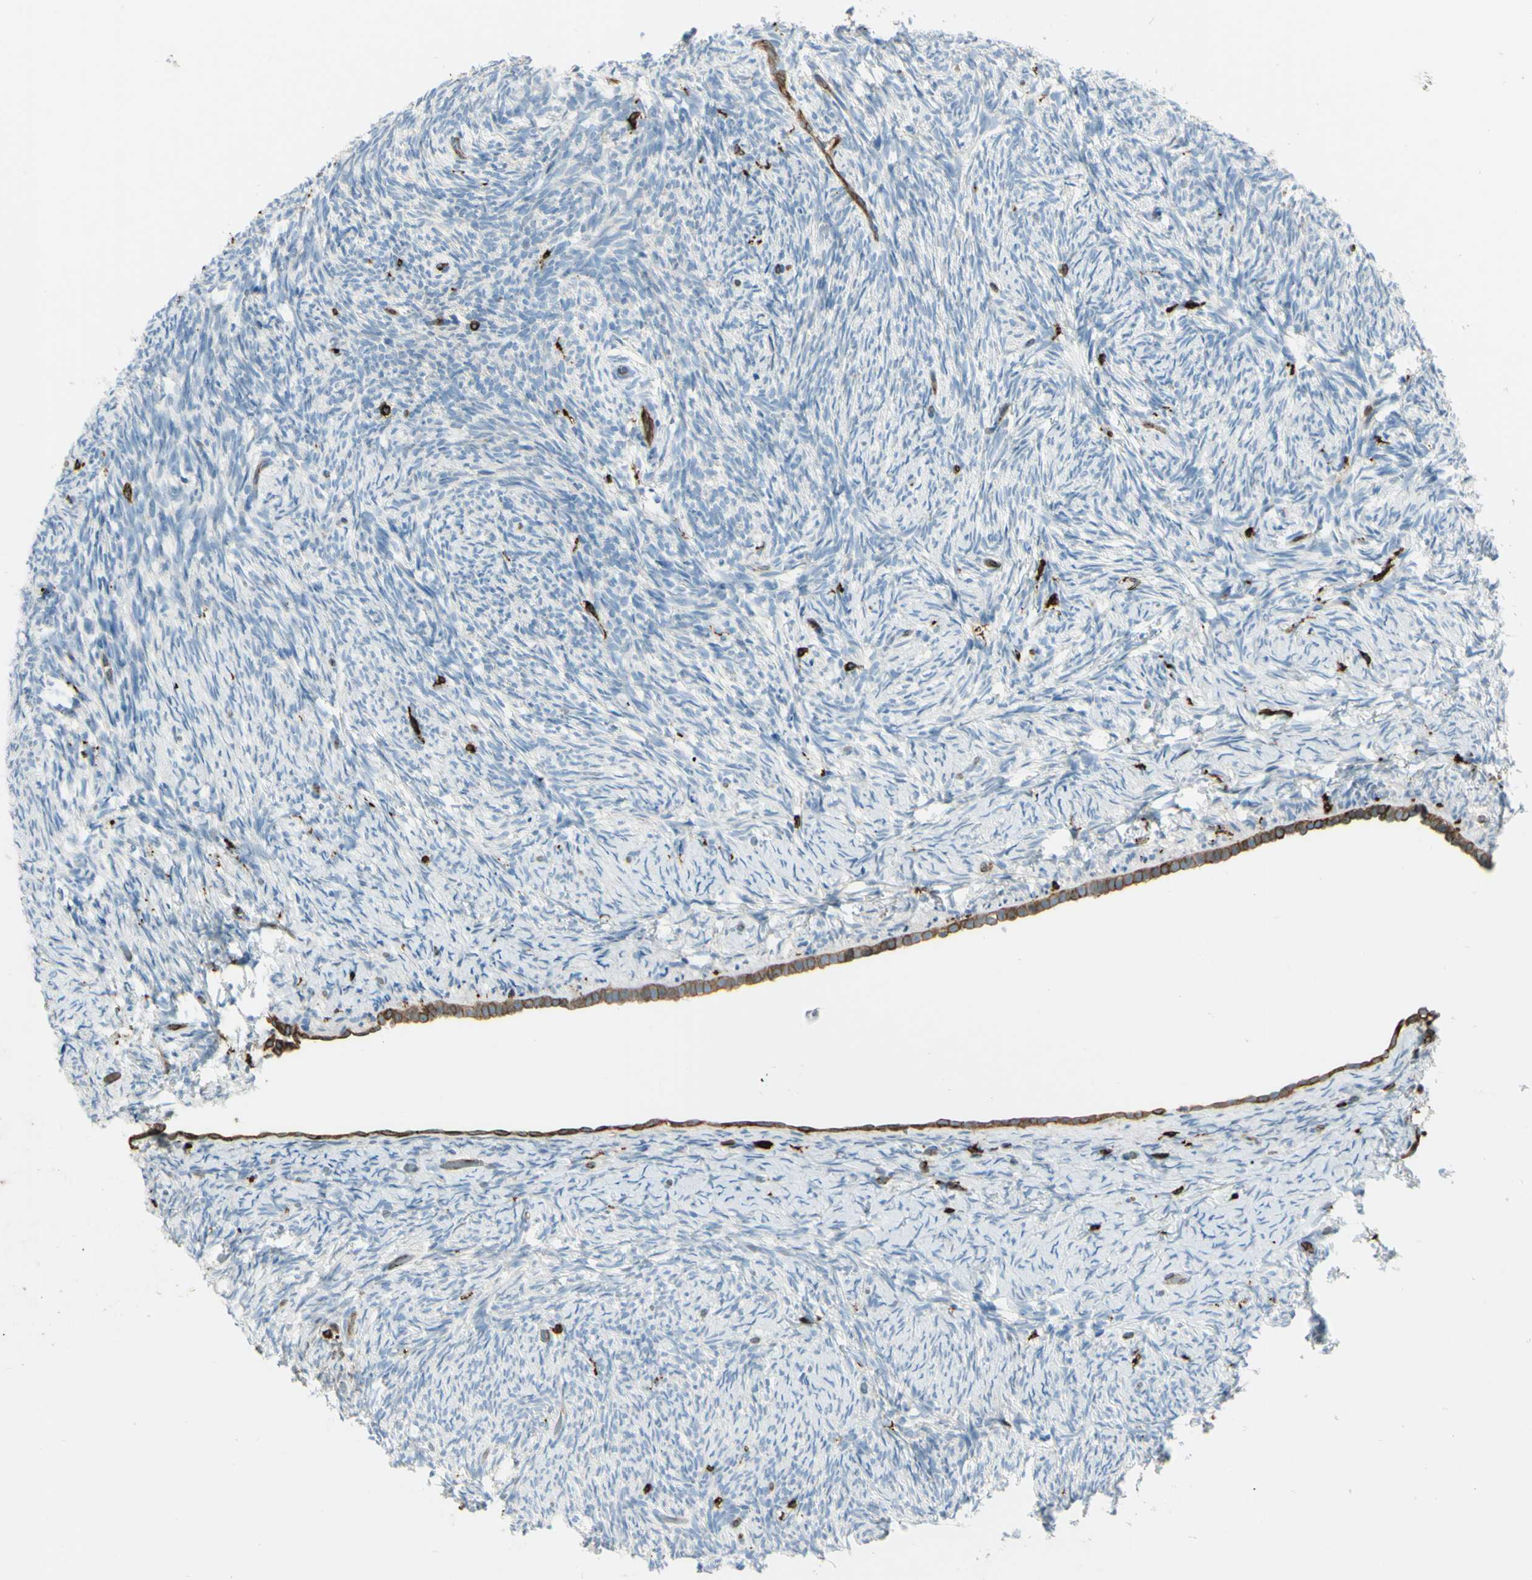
{"staining": {"intensity": "moderate", "quantity": ">75%", "location": "cytoplasmic/membranous"}, "tissue": "ovary", "cell_type": "Follicle cells", "image_type": "normal", "snomed": [{"axis": "morphology", "description": "Normal tissue, NOS"}, {"axis": "topography", "description": "Ovary"}], "caption": "This image reveals IHC staining of unremarkable ovary, with medium moderate cytoplasmic/membranous staining in about >75% of follicle cells.", "gene": "CD74", "patient": {"sex": "female", "age": 60}}